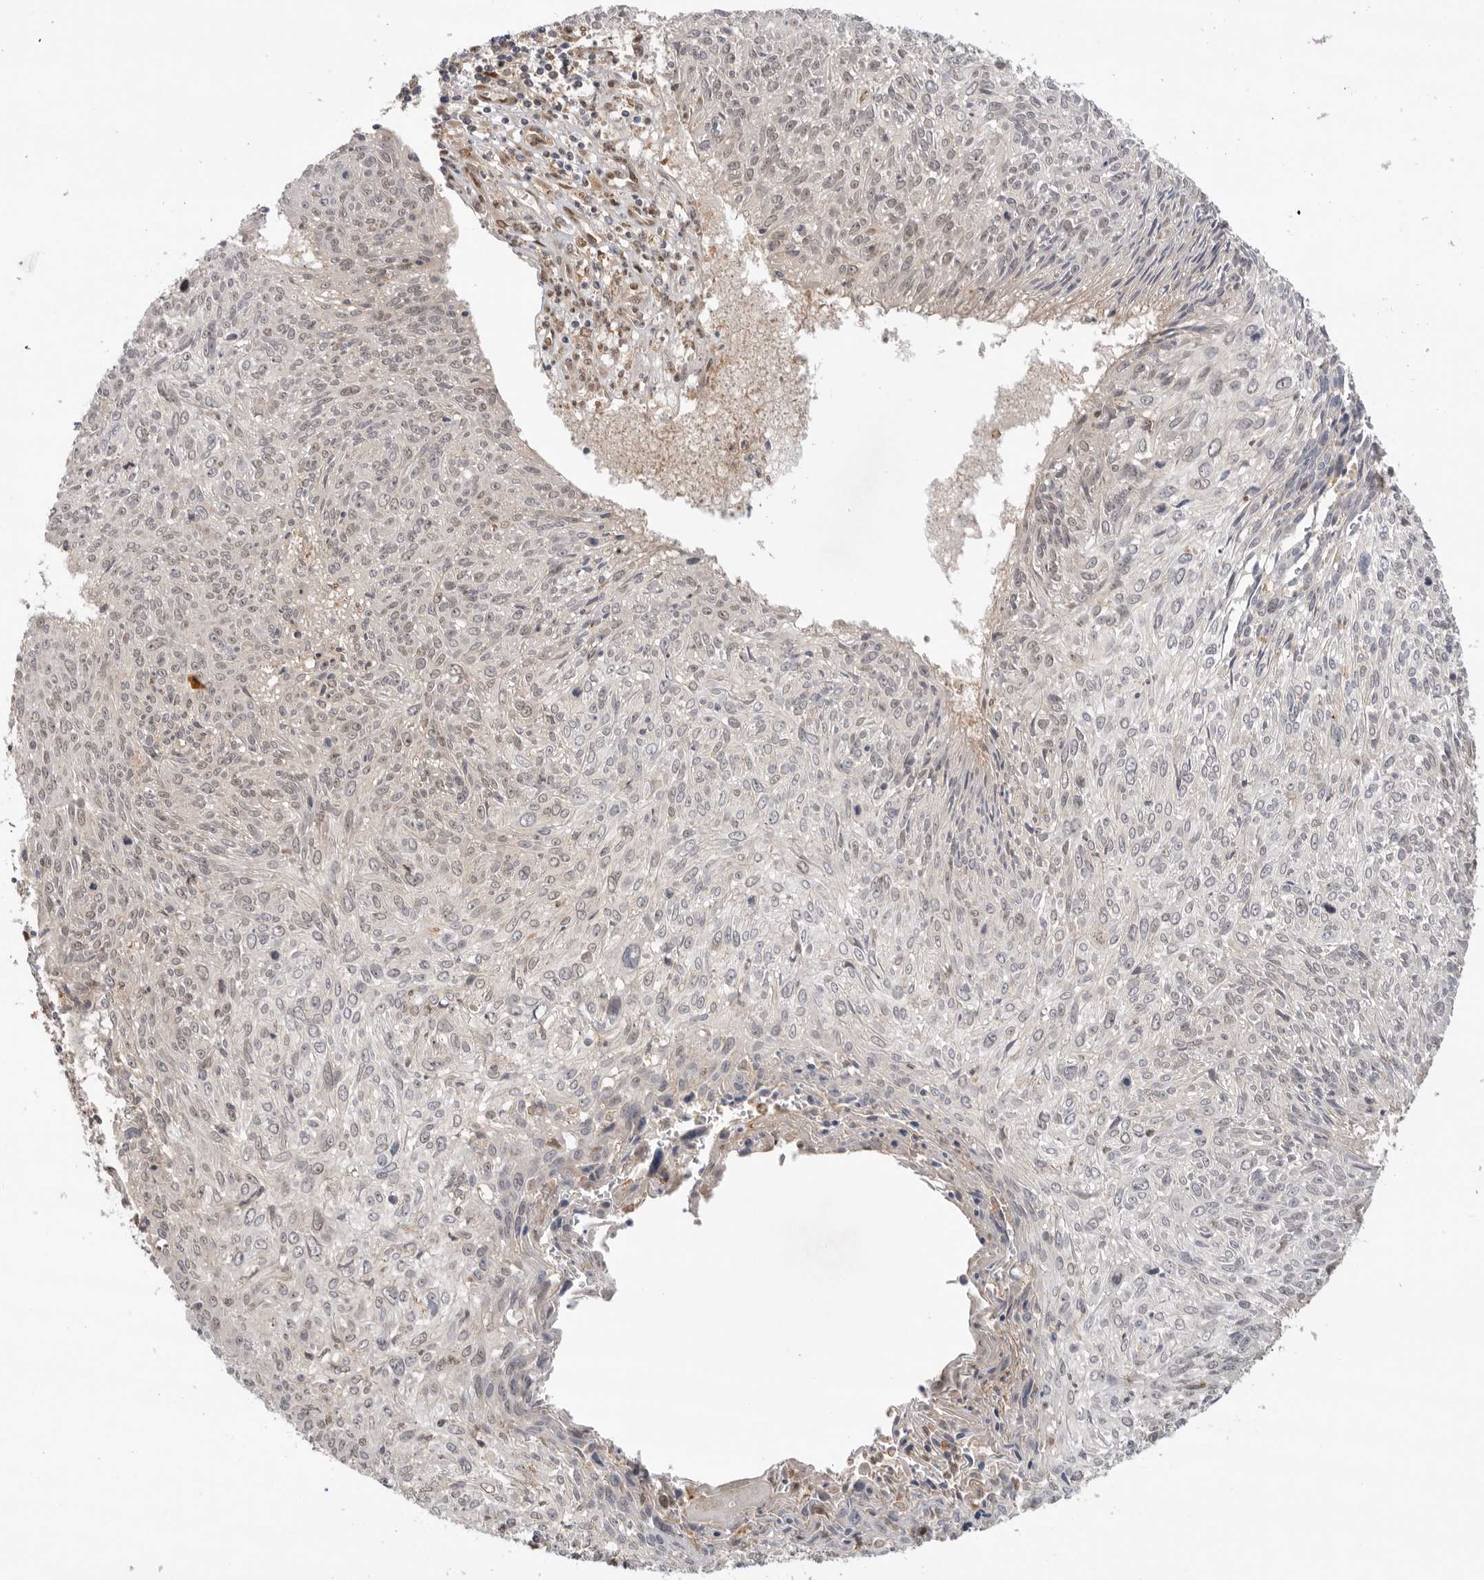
{"staining": {"intensity": "weak", "quantity": "<25%", "location": "nuclear"}, "tissue": "cervical cancer", "cell_type": "Tumor cells", "image_type": "cancer", "snomed": [{"axis": "morphology", "description": "Squamous cell carcinoma, NOS"}, {"axis": "topography", "description": "Cervix"}], "caption": "Human squamous cell carcinoma (cervical) stained for a protein using immunohistochemistry (IHC) shows no expression in tumor cells.", "gene": "DCAF8", "patient": {"sex": "female", "age": 51}}